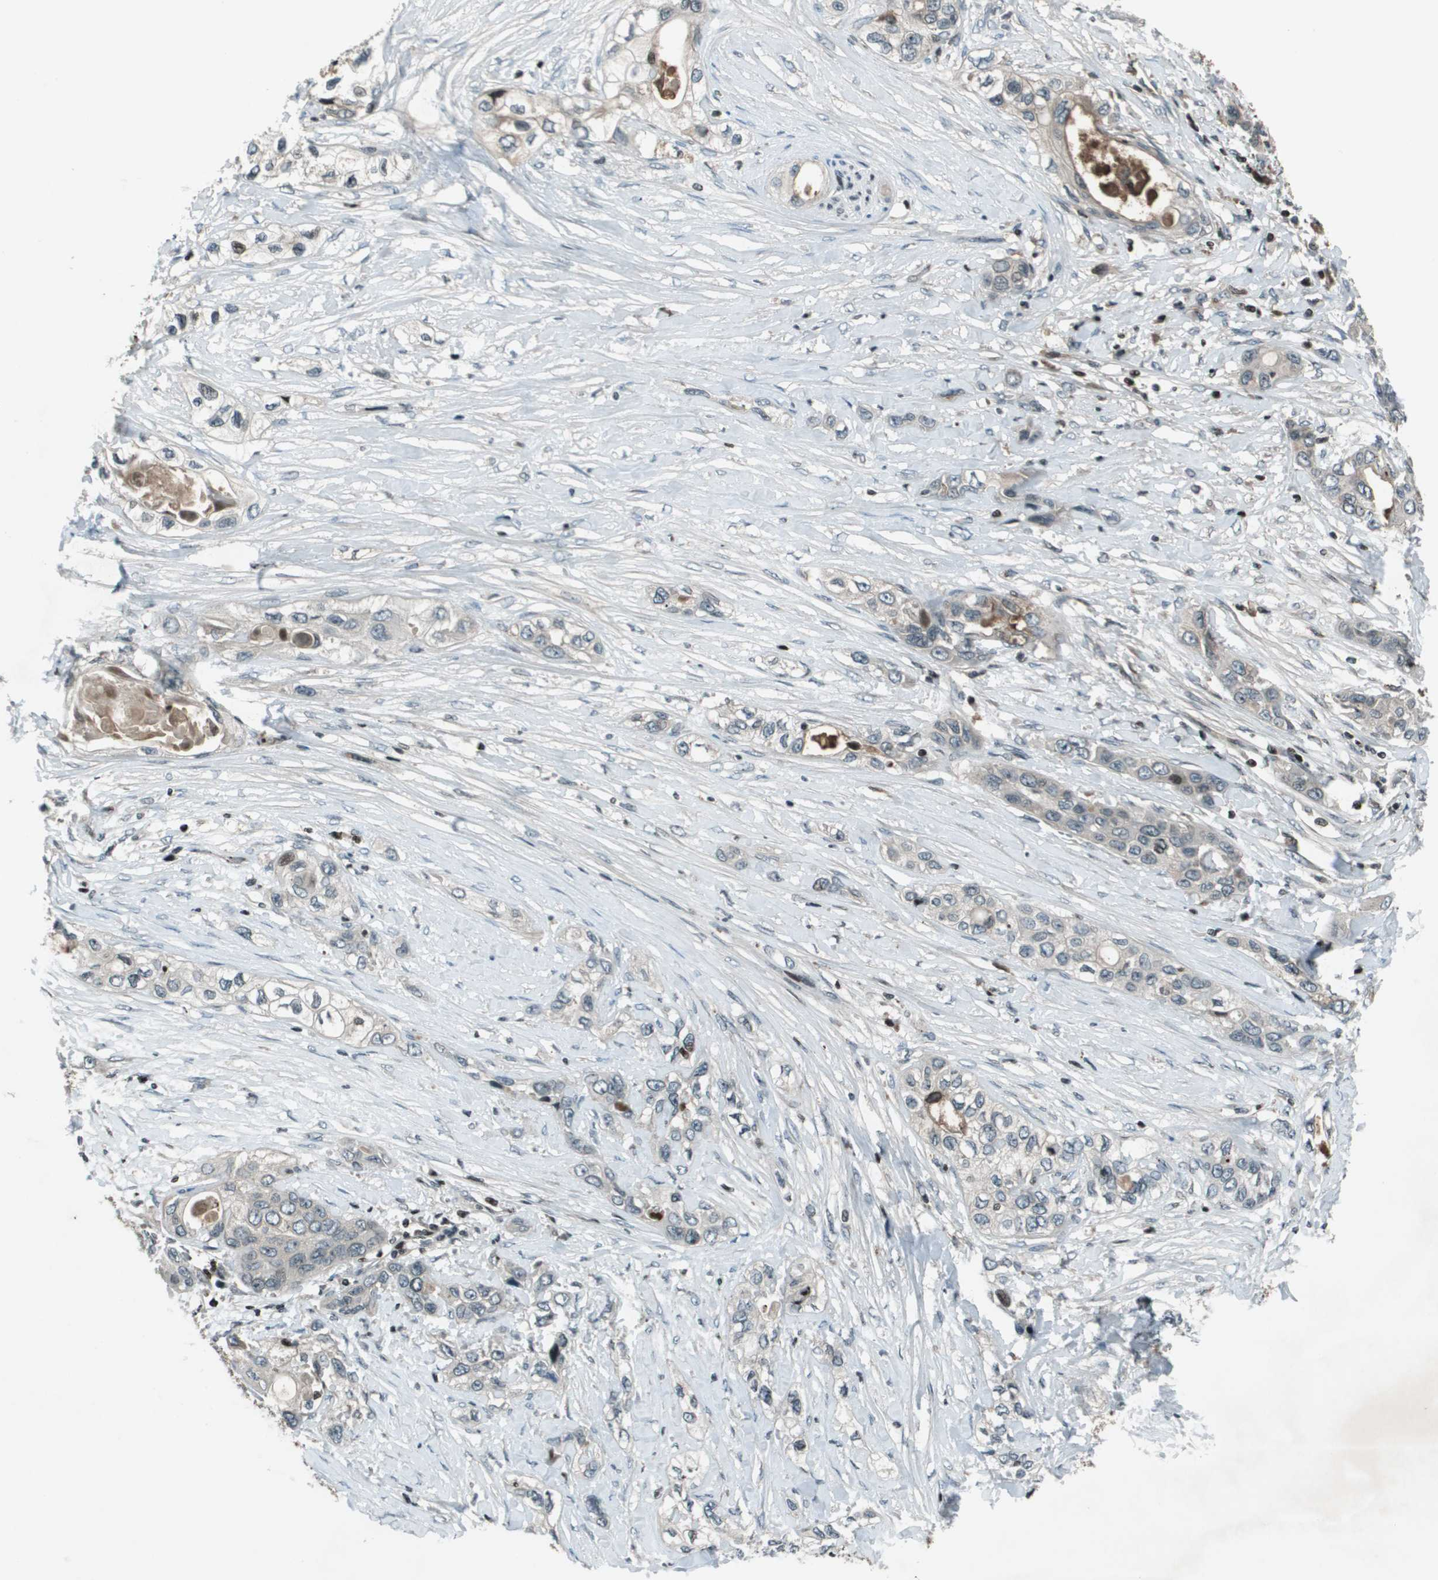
{"staining": {"intensity": "negative", "quantity": "none", "location": "none"}, "tissue": "pancreatic cancer", "cell_type": "Tumor cells", "image_type": "cancer", "snomed": [{"axis": "morphology", "description": "Adenocarcinoma, NOS"}, {"axis": "topography", "description": "Pancreas"}], "caption": "High power microscopy micrograph of an IHC histopathology image of pancreatic cancer, revealing no significant expression in tumor cells. (DAB immunohistochemistry (IHC) with hematoxylin counter stain).", "gene": "CXCL12", "patient": {"sex": "female", "age": 70}}